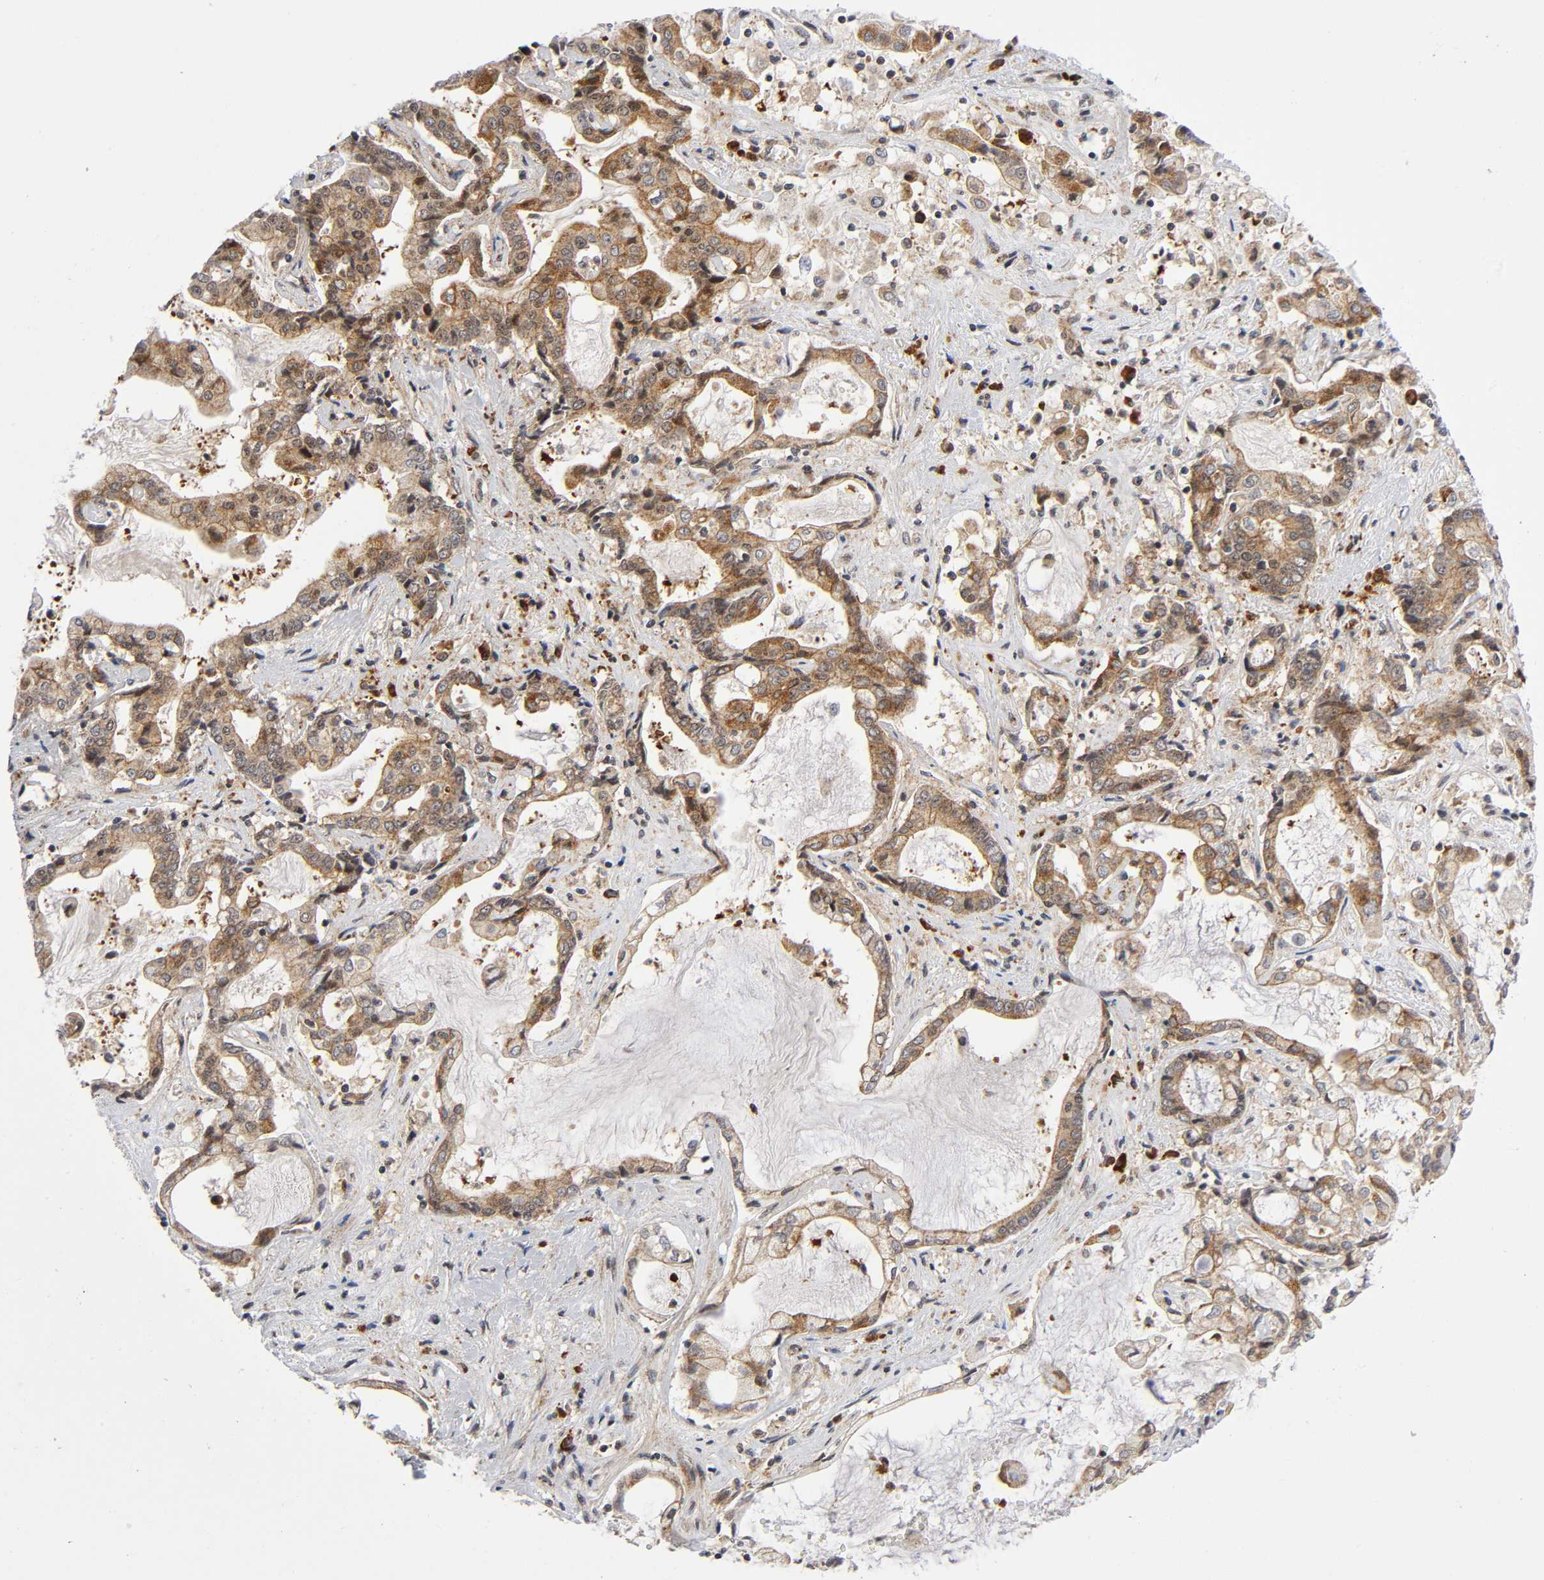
{"staining": {"intensity": "moderate", "quantity": ">75%", "location": "cytoplasmic/membranous"}, "tissue": "liver cancer", "cell_type": "Tumor cells", "image_type": "cancer", "snomed": [{"axis": "morphology", "description": "Cholangiocarcinoma"}, {"axis": "topography", "description": "Liver"}], "caption": "Protein expression analysis of liver cancer exhibits moderate cytoplasmic/membranous positivity in about >75% of tumor cells. The staining was performed using DAB (3,3'-diaminobenzidine), with brown indicating positive protein expression. Nuclei are stained blue with hematoxylin.", "gene": "EIF5", "patient": {"sex": "male", "age": 57}}